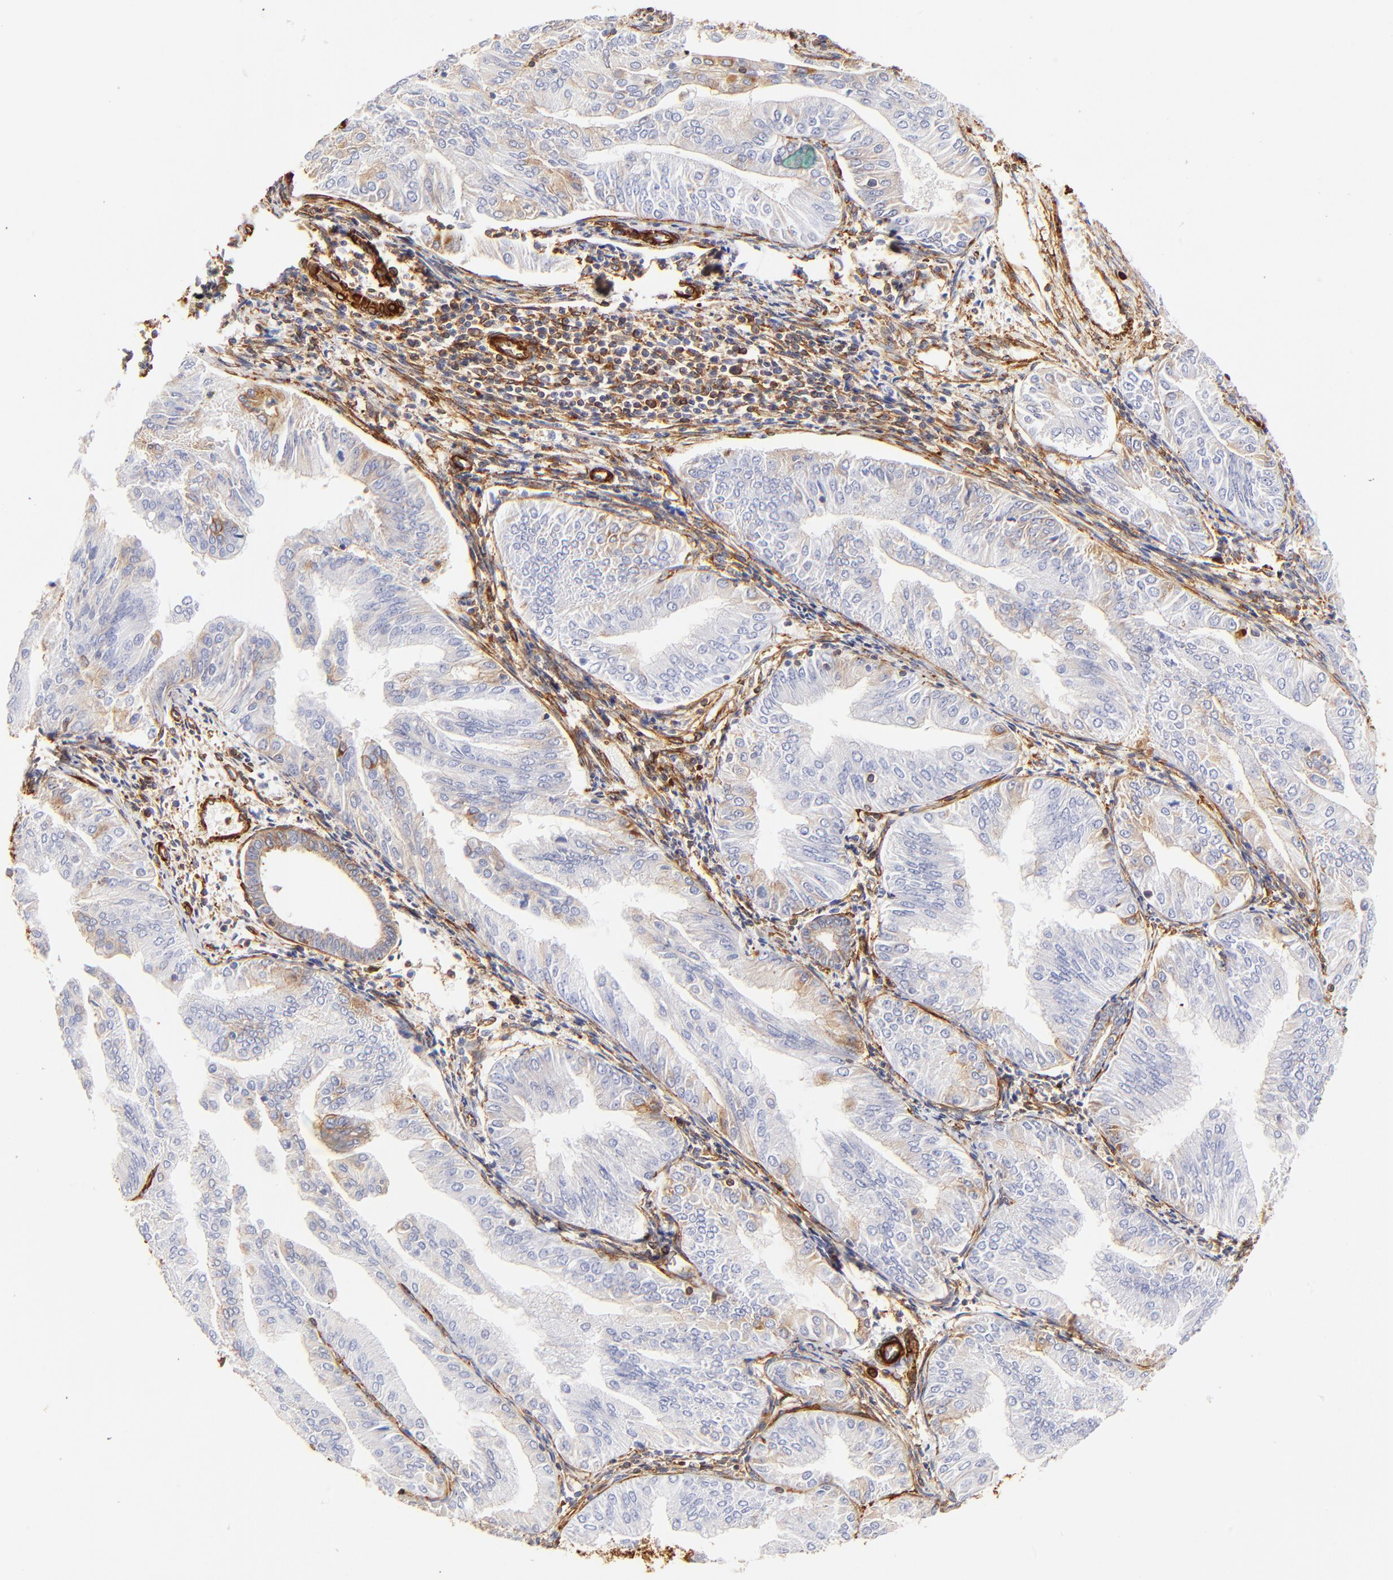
{"staining": {"intensity": "weak", "quantity": "<25%", "location": "cytoplasmic/membranous"}, "tissue": "endometrial cancer", "cell_type": "Tumor cells", "image_type": "cancer", "snomed": [{"axis": "morphology", "description": "Adenocarcinoma, NOS"}, {"axis": "topography", "description": "Endometrium"}], "caption": "Tumor cells are negative for protein expression in human endometrial cancer (adenocarcinoma).", "gene": "FLNA", "patient": {"sex": "female", "age": 53}}